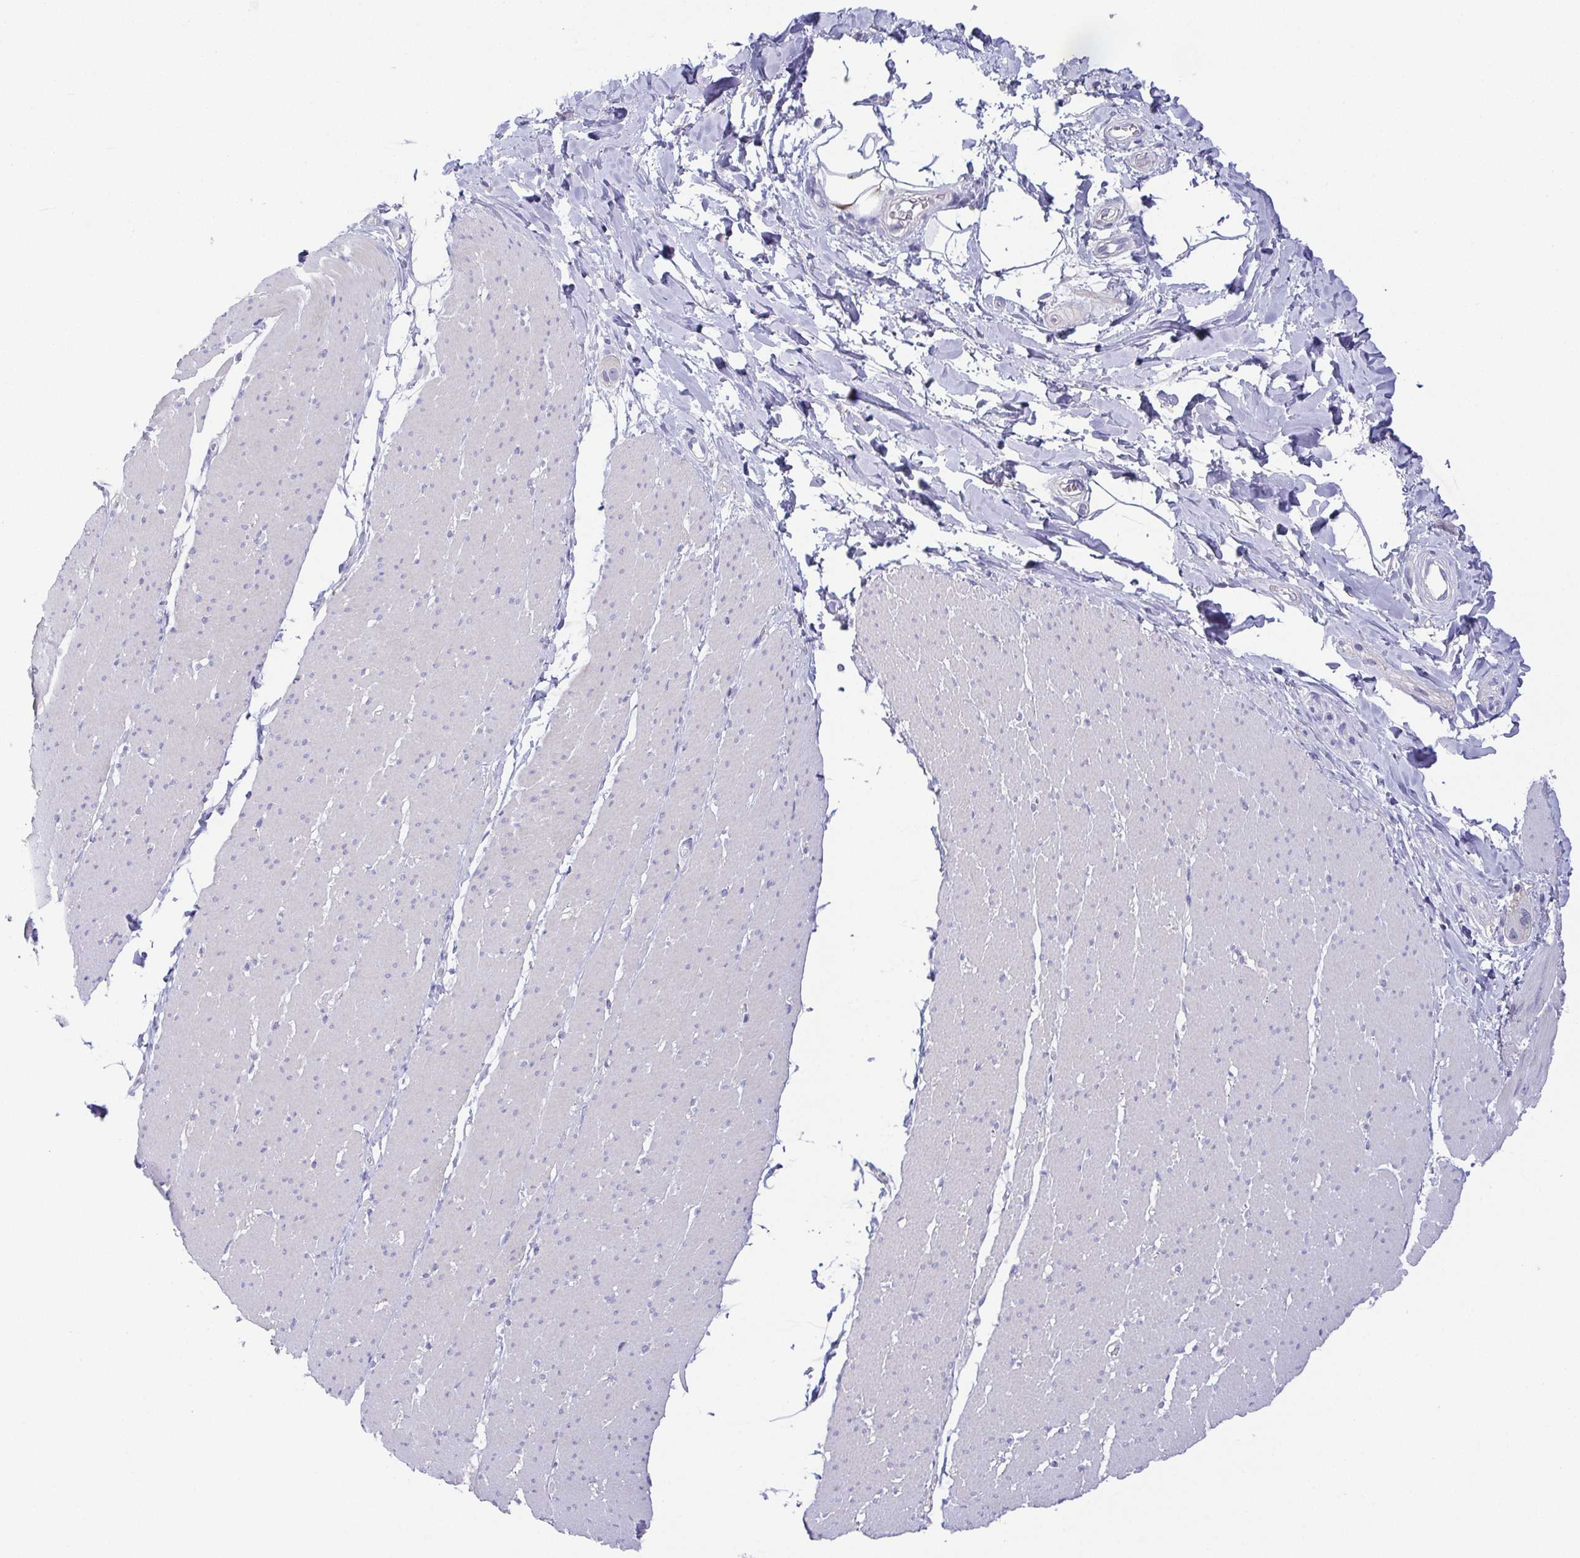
{"staining": {"intensity": "negative", "quantity": "none", "location": "none"}, "tissue": "smooth muscle", "cell_type": "Smooth muscle cells", "image_type": "normal", "snomed": [{"axis": "morphology", "description": "Normal tissue, NOS"}, {"axis": "topography", "description": "Smooth muscle"}, {"axis": "topography", "description": "Rectum"}], "caption": "An immunohistochemistry (IHC) photomicrograph of unremarkable smooth muscle is shown. There is no staining in smooth muscle cells of smooth muscle. Brightfield microscopy of immunohistochemistry (IHC) stained with DAB (3,3'-diaminobenzidine) (brown) and hematoxylin (blue), captured at high magnification.", "gene": "PKDREJ", "patient": {"sex": "male", "age": 53}}